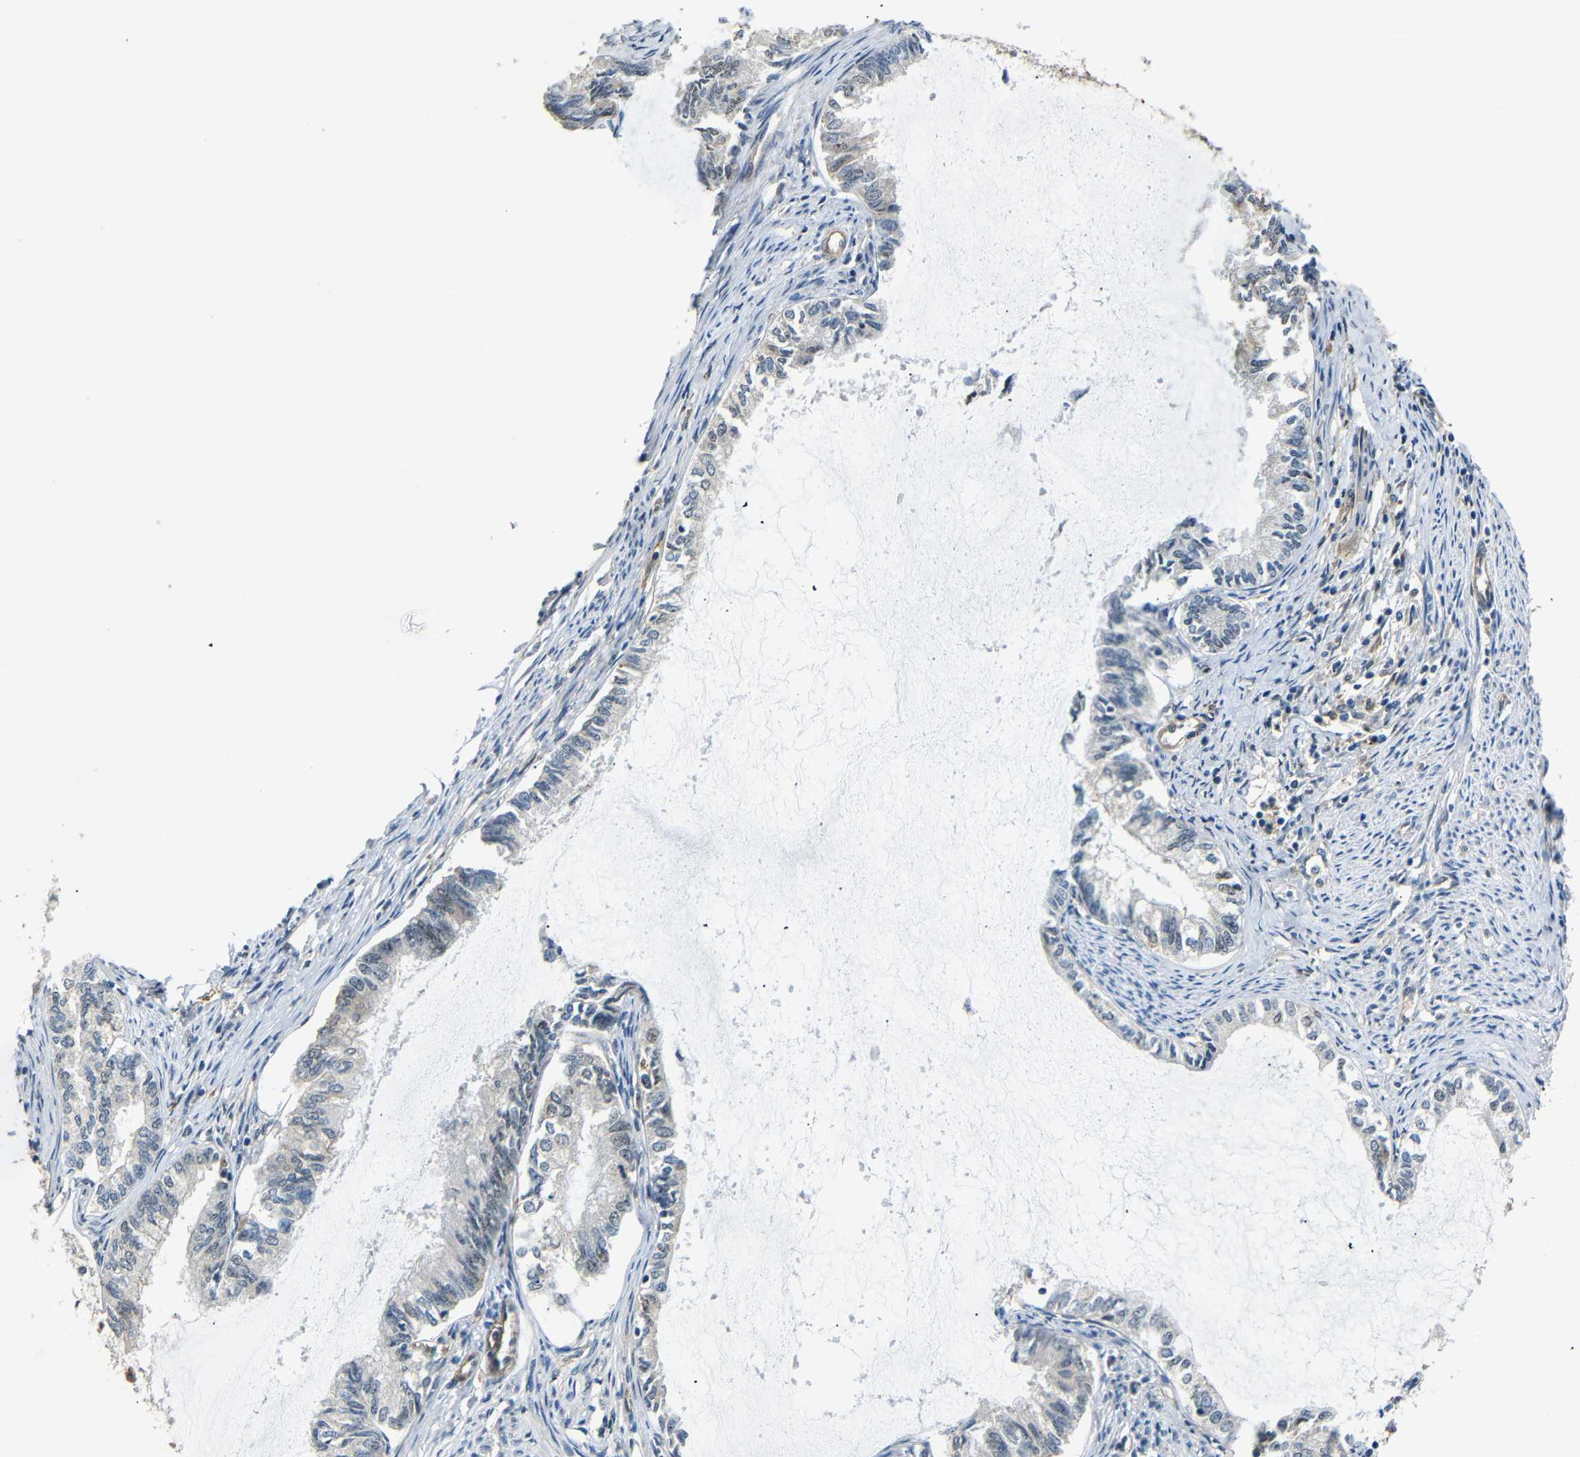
{"staining": {"intensity": "negative", "quantity": "none", "location": "none"}, "tissue": "endometrial cancer", "cell_type": "Tumor cells", "image_type": "cancer", "snomed": [{"axis": "morphology", "description": "Adenocarcinoma, NOS"}, {"axis": "topography", "description": "Endometrium"}], "caption": "IHC photomicrograph of human endometrial cancer stained for a protein (brown), which displays no staining in tumor cells. (DAB immunohistochemistry visualized using brightfield microscopy, high magnification).", "gene": "PARN", "patient": {"sex": "female", "age": 86}}